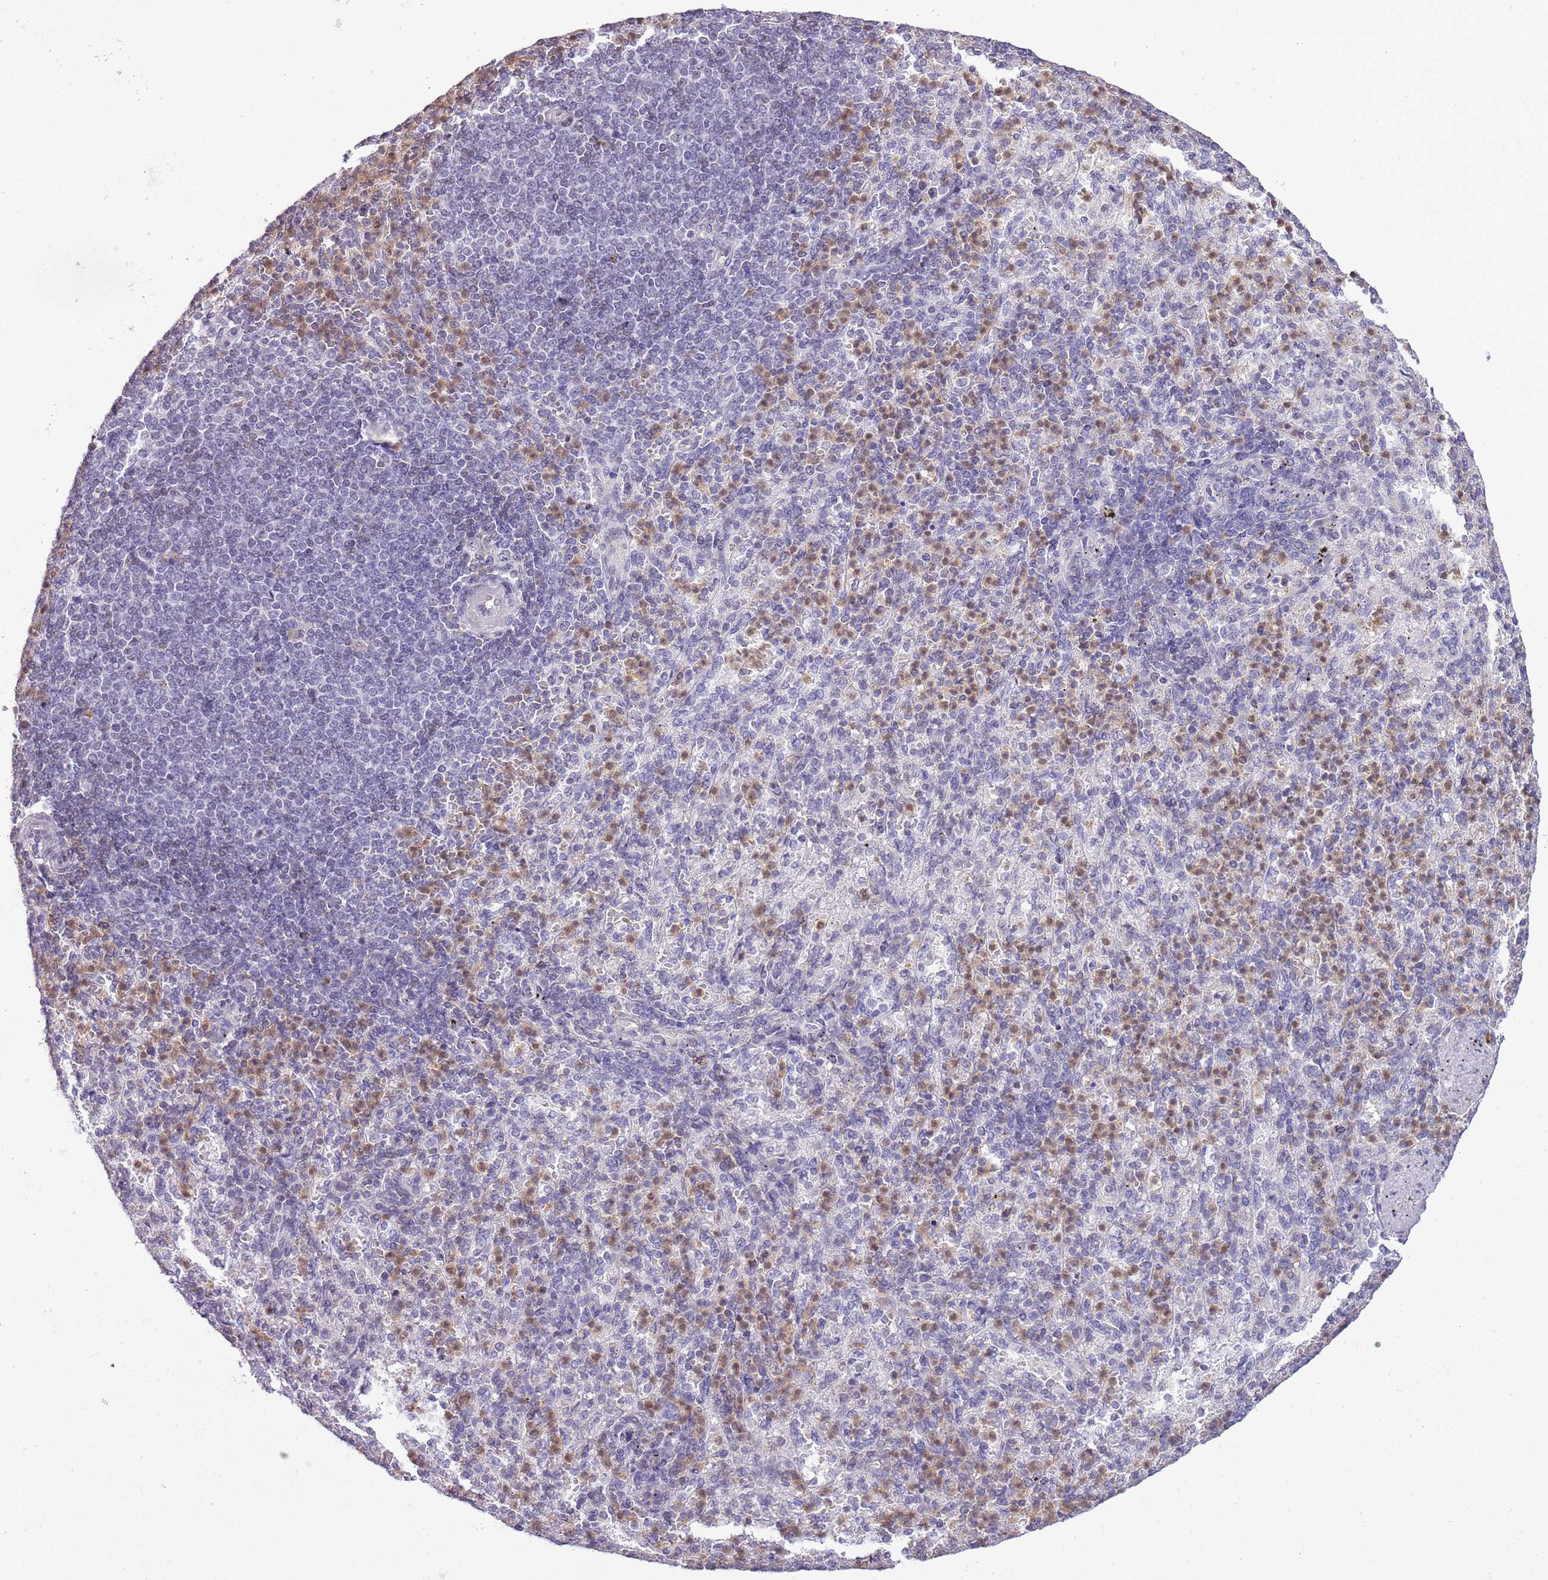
{"staining": {"intensity": "weak", "quantity": "25%-75%", "location": "cytoplasmic/membranous,nuclear"}, "tissue": "spleen", "cell_type": "Cells in red pulp", "image_type": "normal", "snomed": [{"axis": "morphology", "description": "Normal tissue, NOS"}, {"axis": "topography", "description": "Spleen"}], "caption": "Protein expression analysis of unremarkable spleen demonstrates weak cytoplasmic/membranous,nuclear expression in approximately 25%-75% of cells in red pulp.", "gene": "DHX32", "patient": {"sex": "female", "age": 74}}